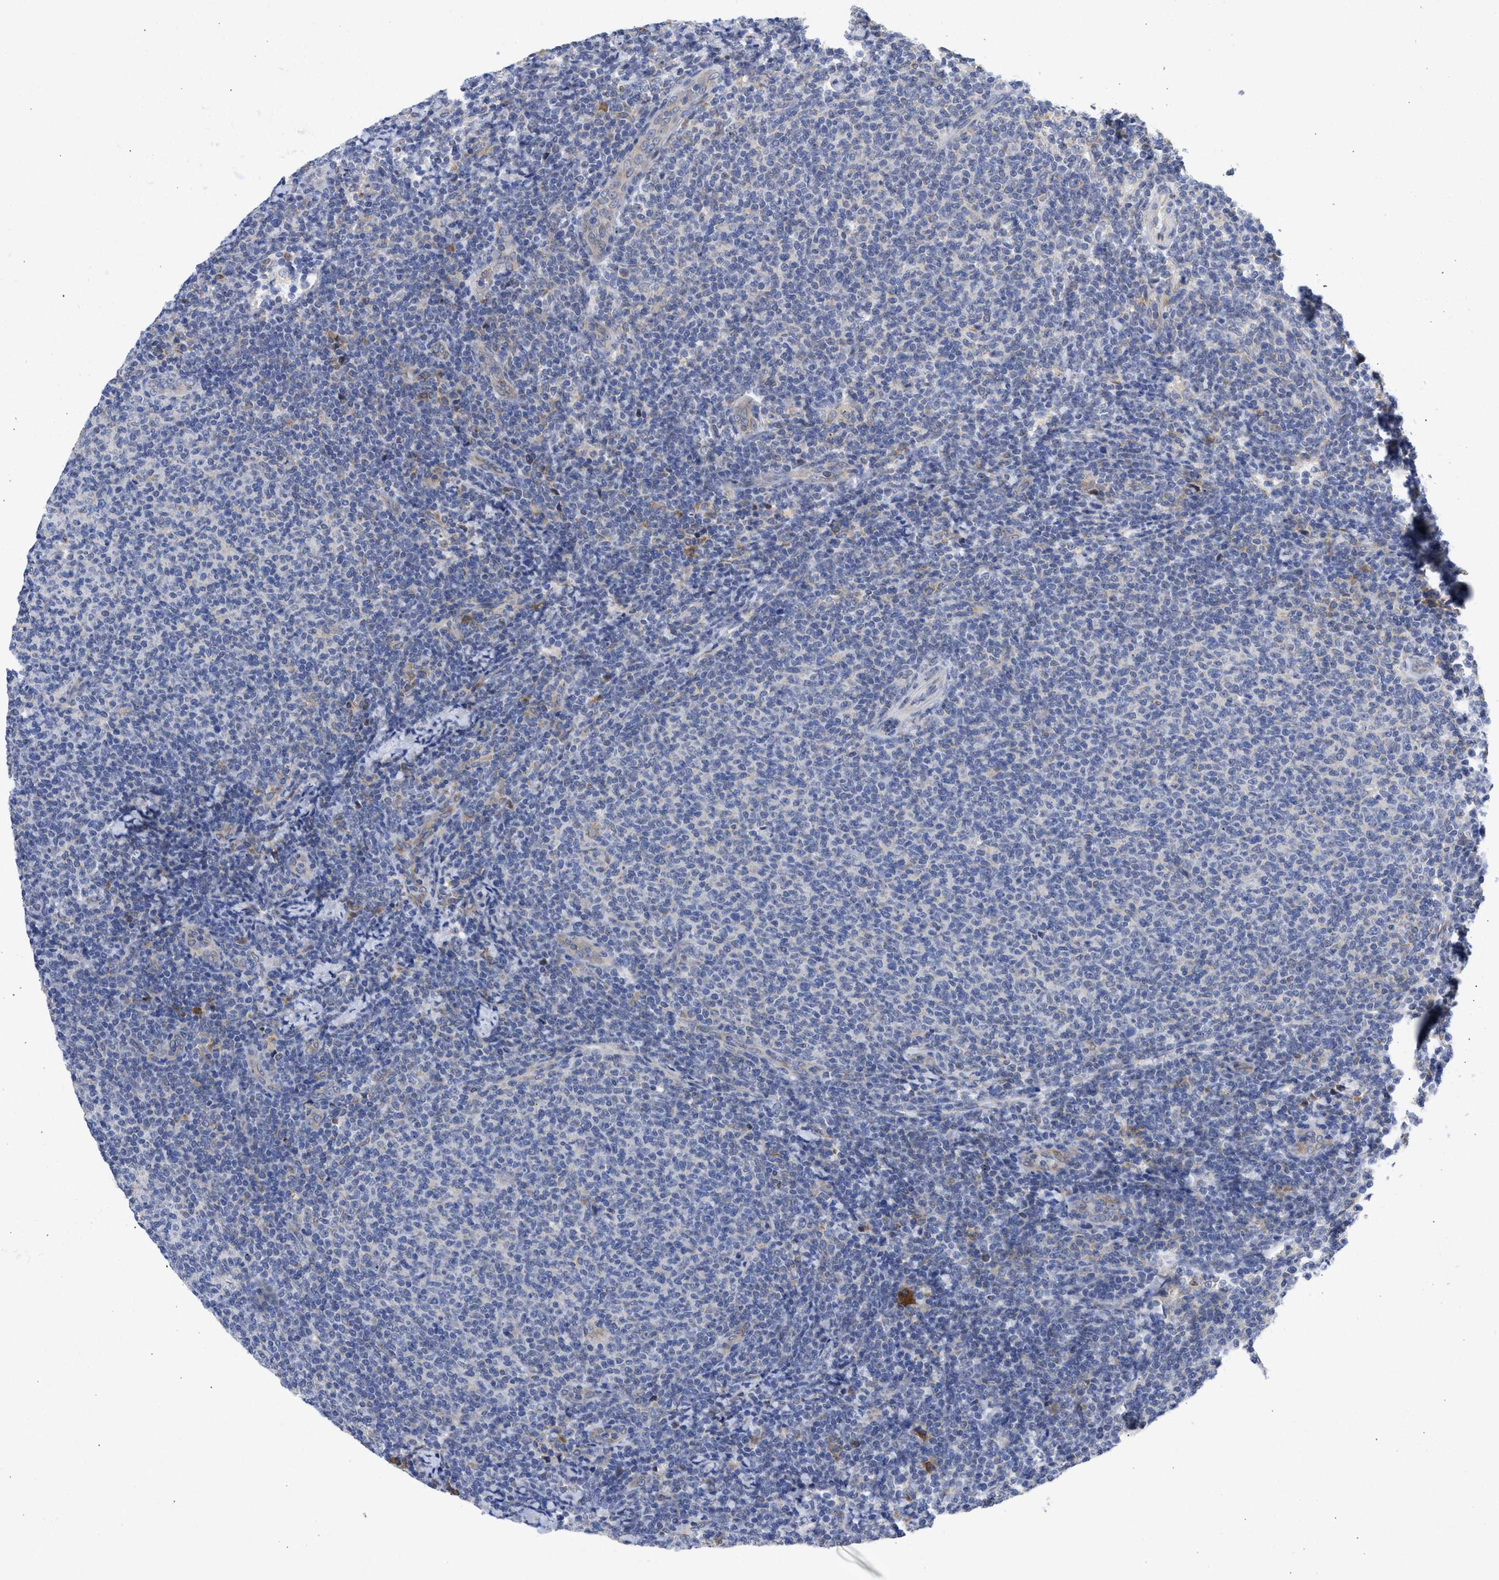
{"staining": {"intensity": "negative", "quantity": "none", "location": "none"}, "tissue": "lymphoma", "cell_type": "Tumor cells", "image_type": "cancer", "snomed": [{"axis": "morphology", "description": "Malignant lymphoma, non-Hodgkin's type, Low grade"}, {"axis": "topography", "description": "Lymph node"}], "caption": "Lymphoma stained for a protein using immunohistochemistry (IHC) exhibits no expression tumor cells.", "gene": "TMED1", "patient": {"sex": "male", "age": 66}}